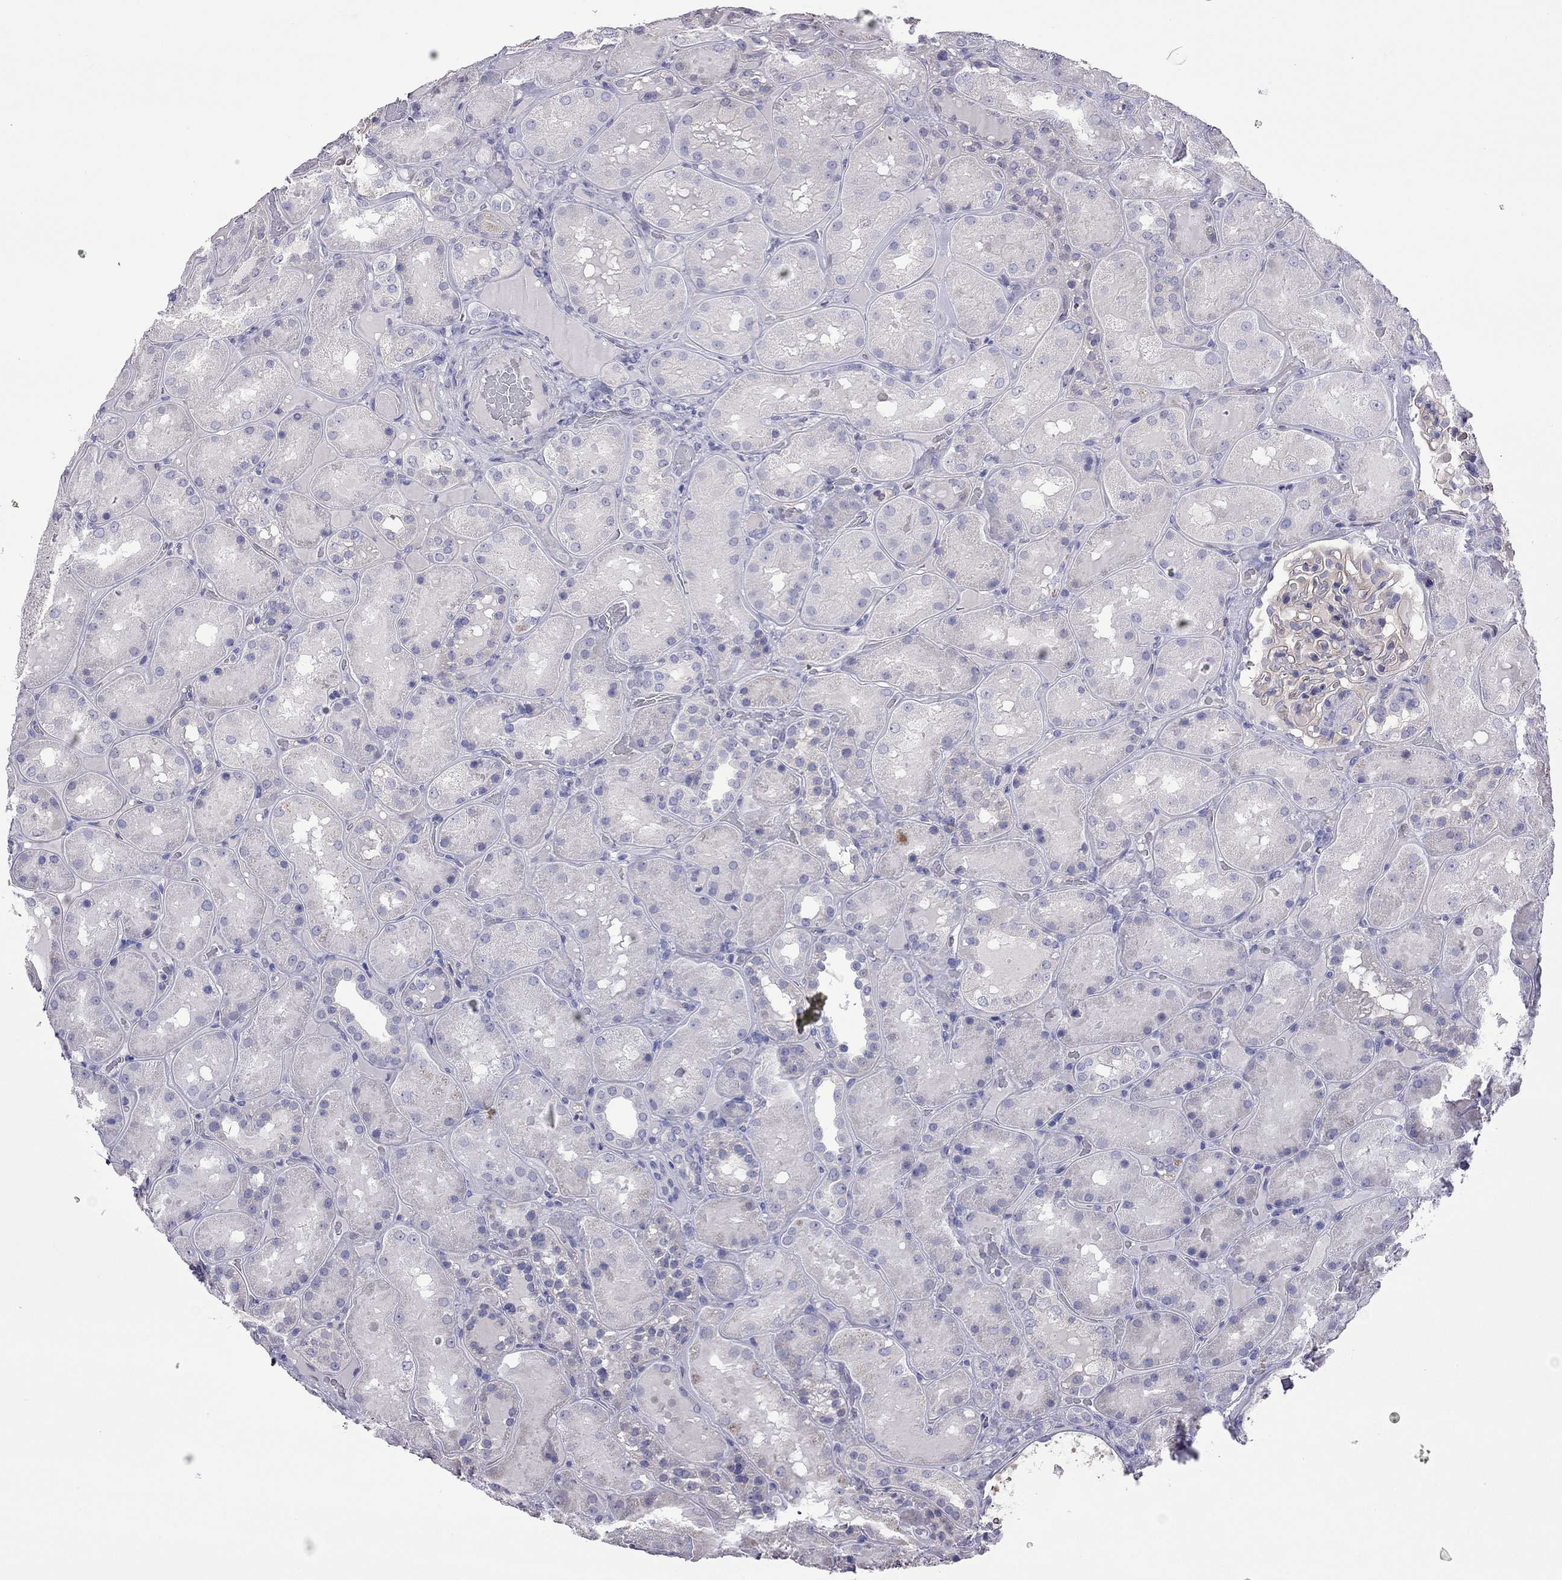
{"staining": {"intensity": "moderate", "quantity": "<25%", "location": "cytoplasmic/membranous"}, "tissue": "kidney", "cell_type": "Cells in glomeruli", "image_type": "normal", "snomed": [{"axis": "morphology", "description": "Normal tissue, NOS"}, {"axis": "topography", "description": "Kidney"}], "caption": "Immunohistochemical staining of unremarkable kidney exhibits low levels of moderate cytoplasmic/membranous positivity in about <25% of cells in glomeruli. (brown staining indicates protein expression, while blue staining denotes nuclei).", "gene": "FEZ1", "patient": {"sex": "male", "age": 73}}